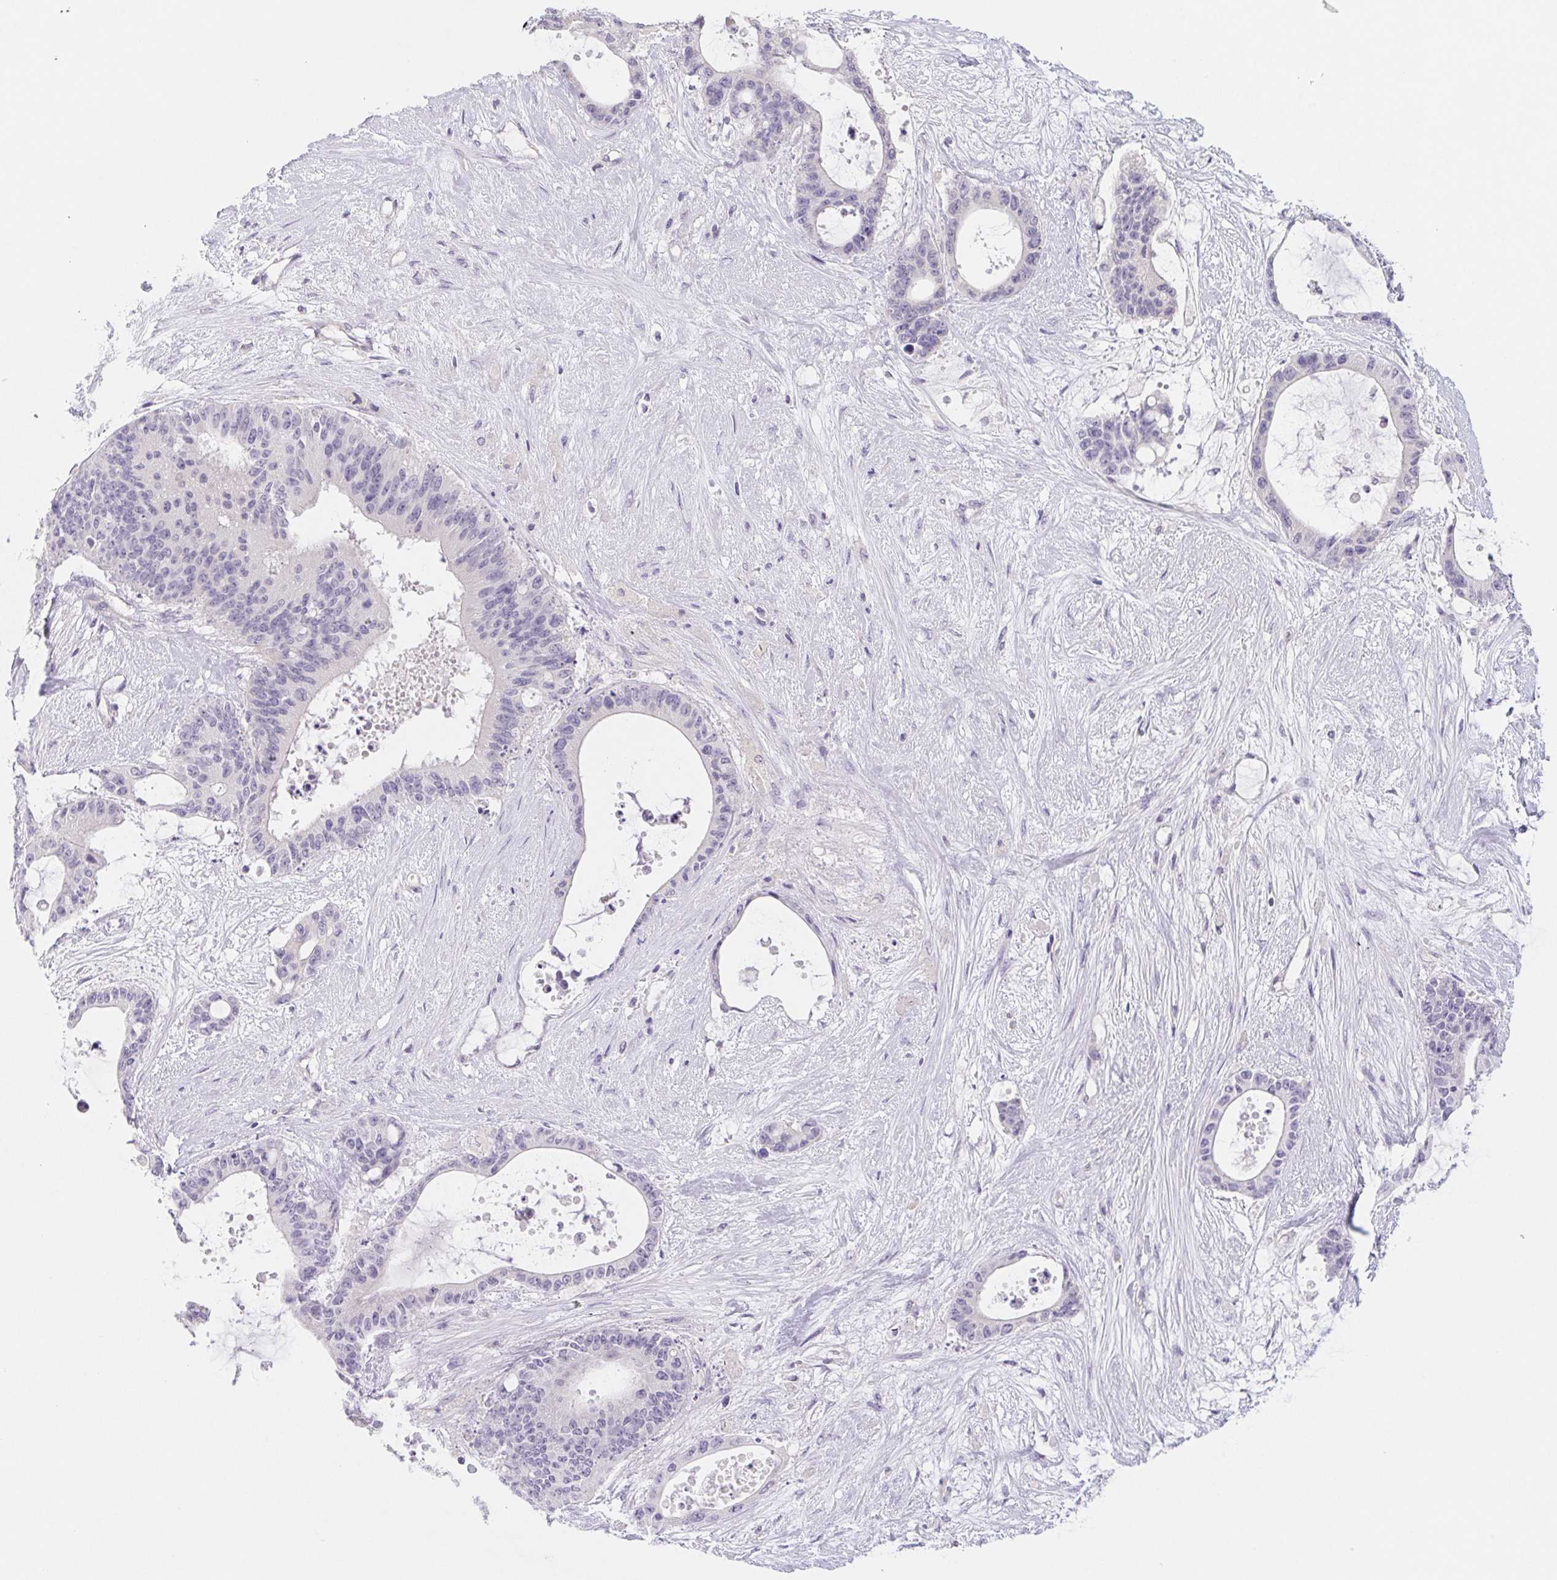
{"staining": {"intensity": "negative", "quantity": "none", "location": "none"}, "tissue": "liver cancer", "cell_type": "Tumor cells", "image_type": "cancer", "snomed": [{"axis": "morphology", "description": "Normal tissue, NOS"}, {"axis": "morphology", "description": "Cholangiocarcinoma"}, {"axis": "topography", "description": "Liver"}, {"axis": "topography", "description": "Peripheral nerve tissue"}], "caption": "Tumor cells are negative for brown protein staining in liver cancer (cholangiocarcinoma).", "gene": "CTNND2", "patient": {"sex": "female", "age": 73}}